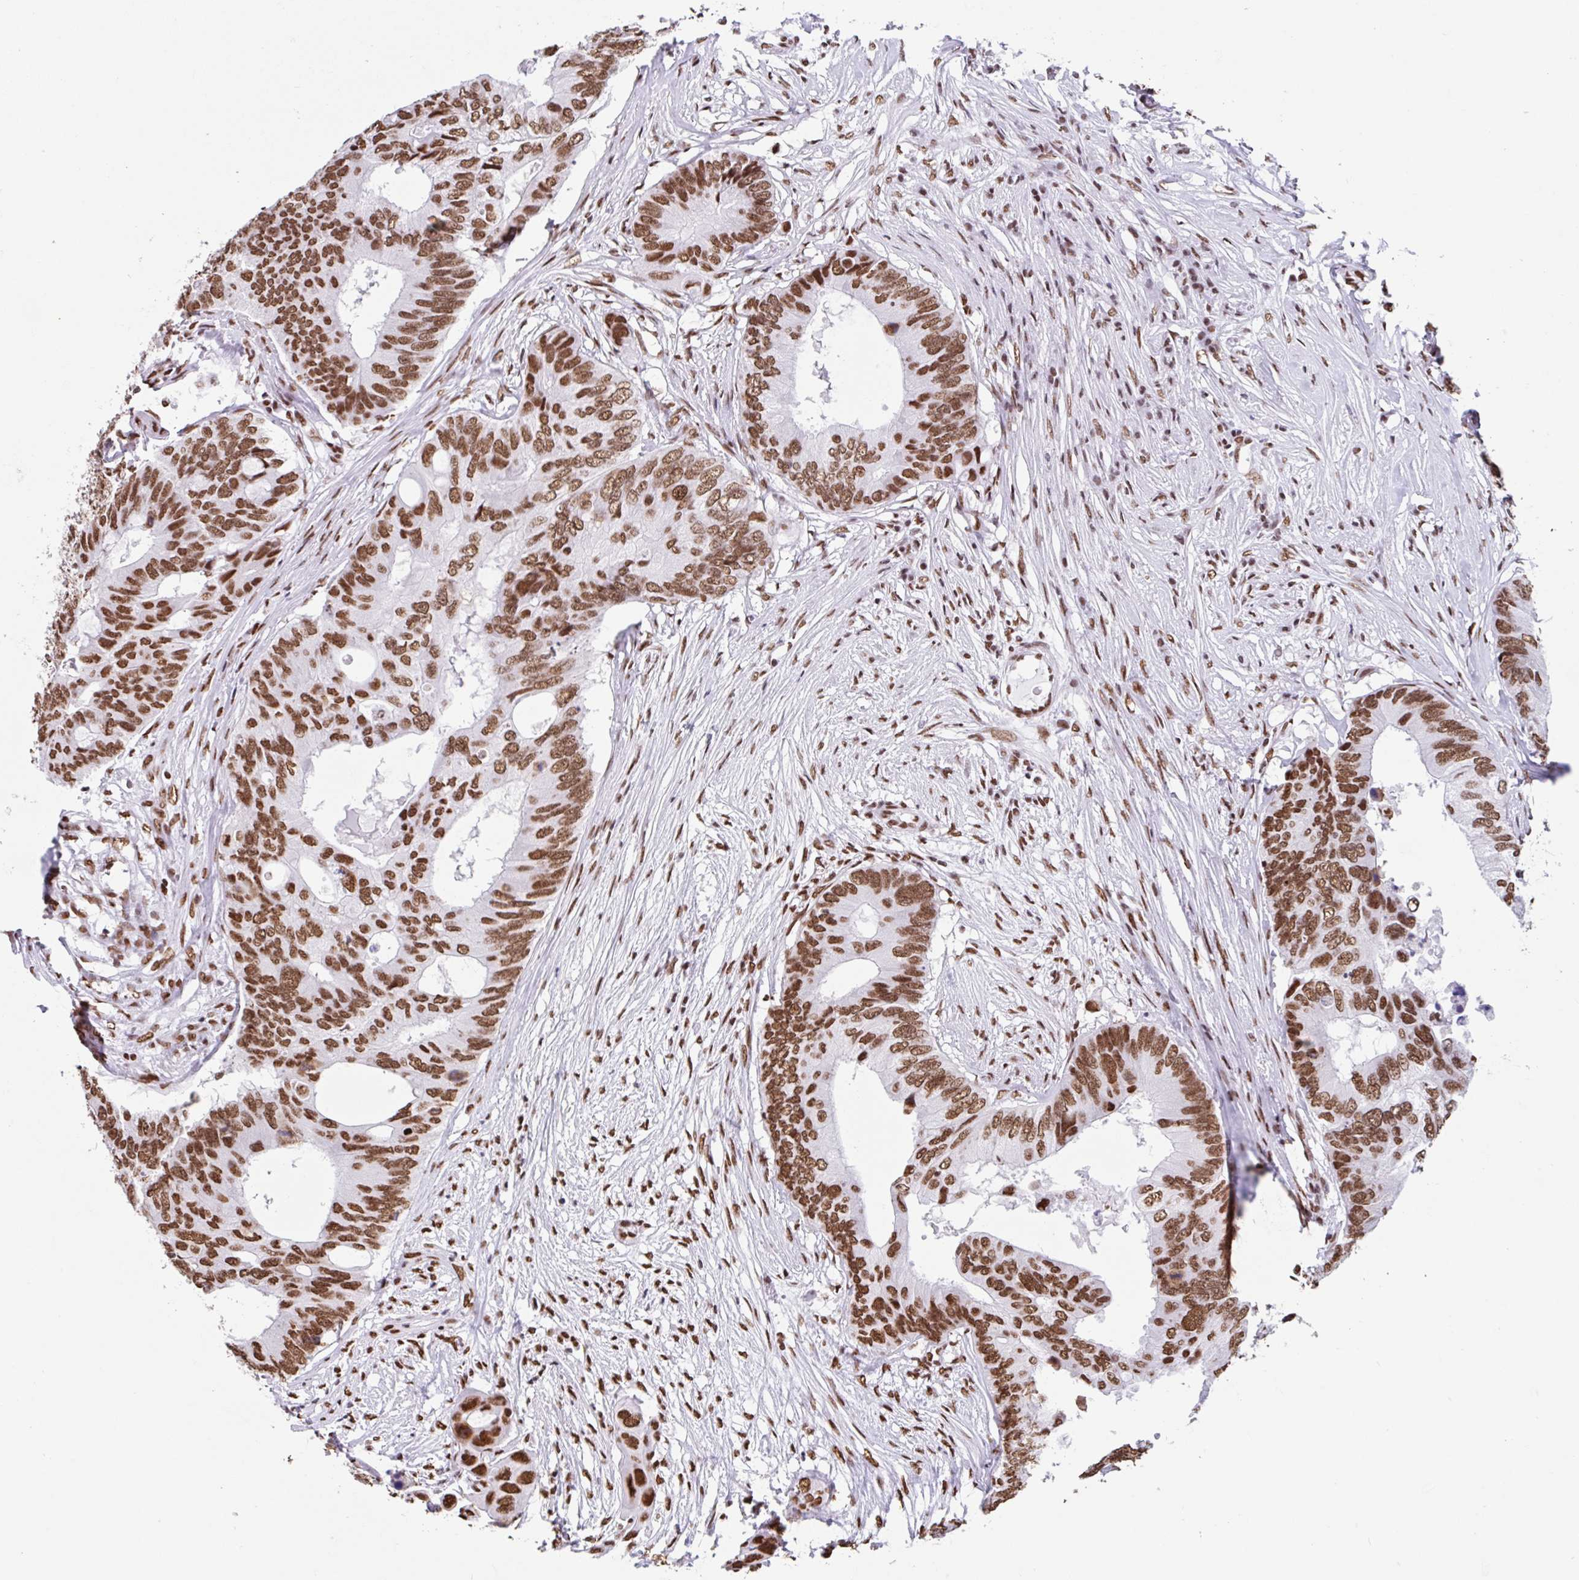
{"staining": {"intensity": "strong", "quantity": ">75%", "location": "nuclear"}, "tissue": "colorectal cancer", "cell_type": "Tumor cells", "image_type": "cancer", "snomed": [{"axis": "morphology", "description": "Adenocarcinoma, NOS"}, {"axis": "topography", "description": "Colon"}], "caption": "High-magnification brightfield microscopy of colorectal adenocarcinoma stained with DAB (brown) and counterstained with hematoxylin (blue). tumor cells exhibit strong nuclear positivity is seen in about>75% of cells. The staining was performed using DAB to visualize the protein expression in brown, while the nuclei were stained in blue with hematoxylin (Magnification: 20x).", "gene": "KHDRBS1", "patient": {"sex": "male", "age": 71}}